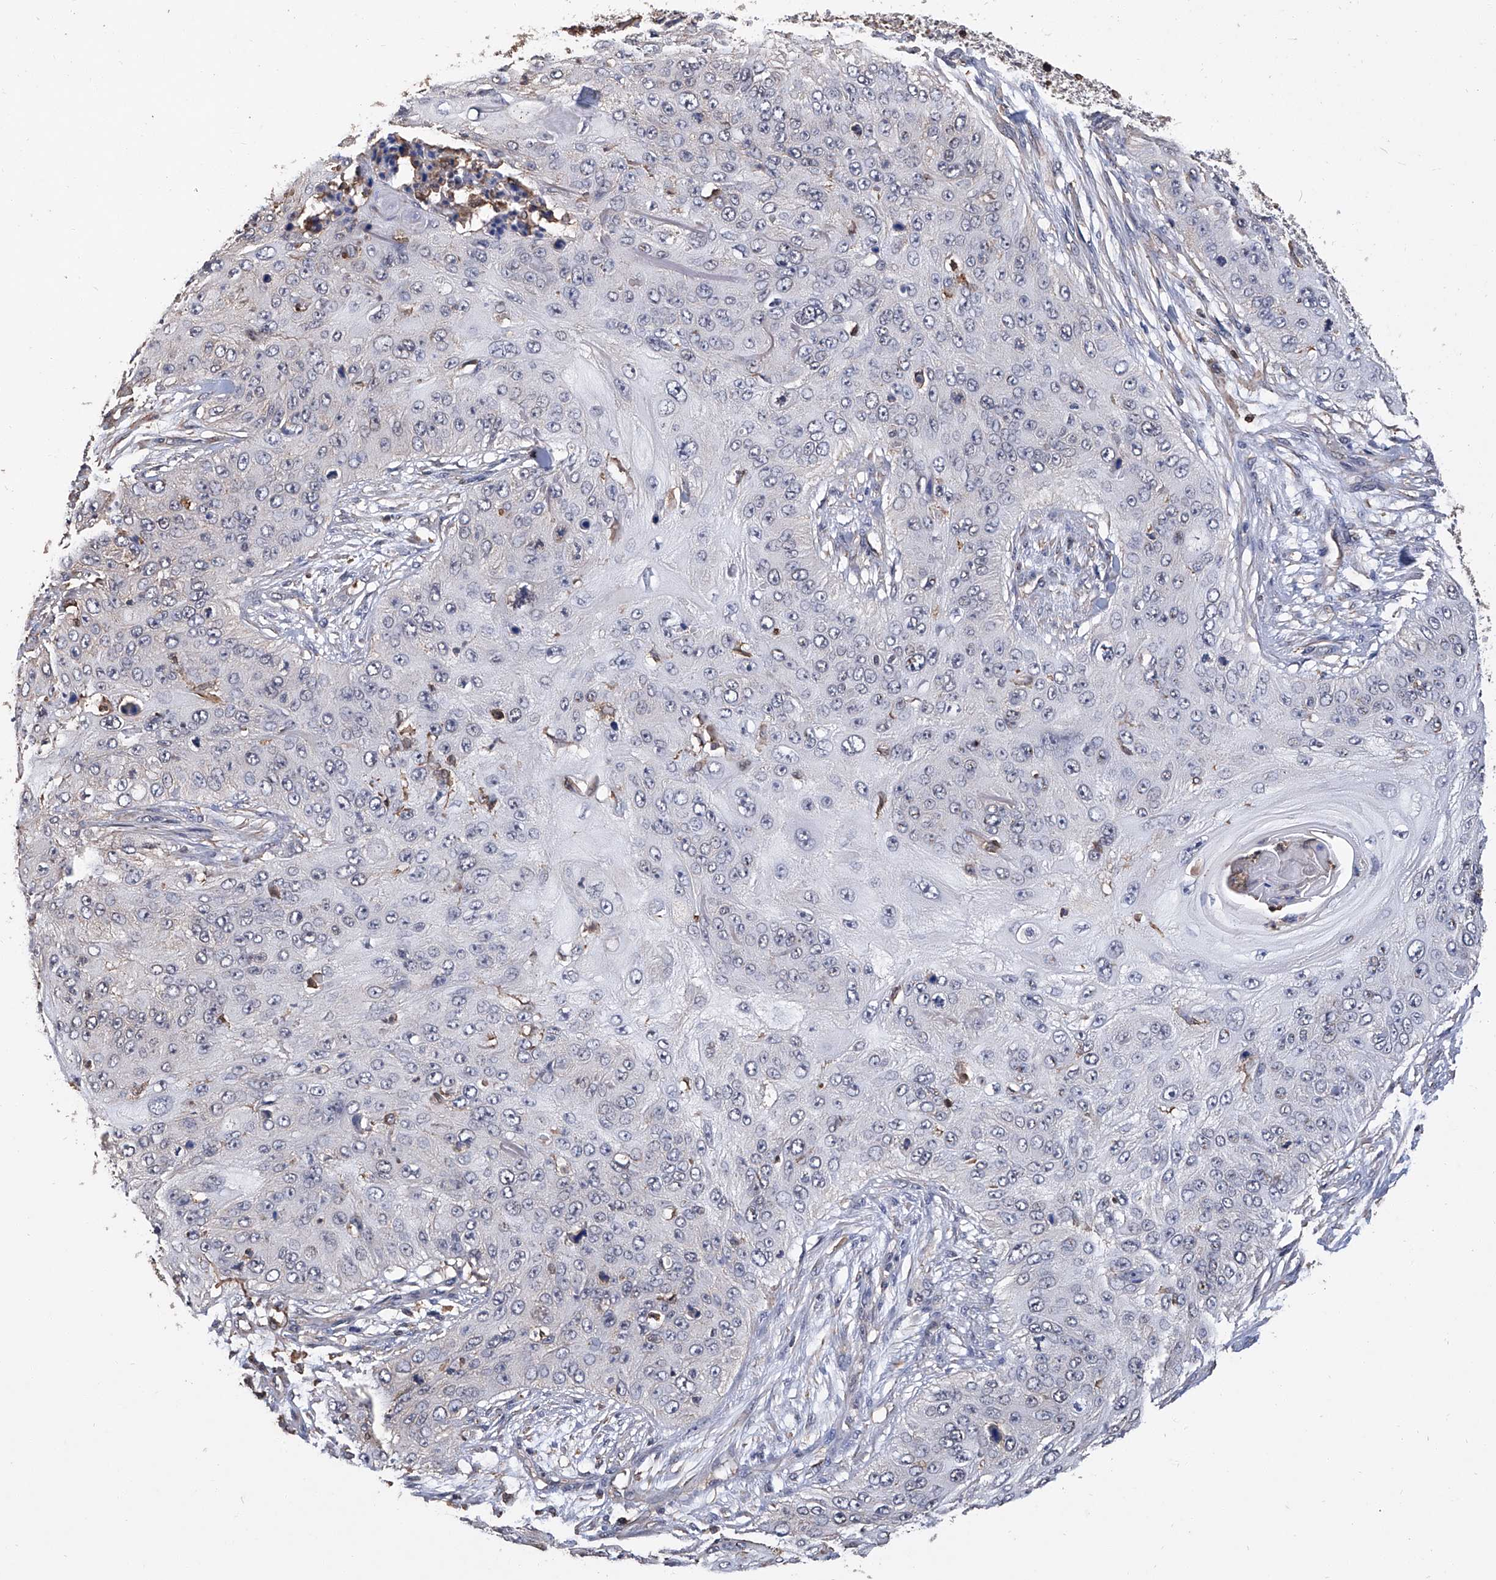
{"staining": {"intensity": "negative", "quantity": "none", "location": "none"}, "tissue": "skin cancer", "cell_type": "Tumor cells", "image_type": "cancer", "snomed": [{"axis": "morphology", "description": "Squamous cell carcinoma, NOS"}, {"axis": "topography", "description": "Skin"}], "caption": "Immunohistochemical staining of human squamous cell carcinoma (skin) exhibits no significant staining in tumor cells.", "gene": "GPT", "patient": {"sex": "female", "age": 80}}